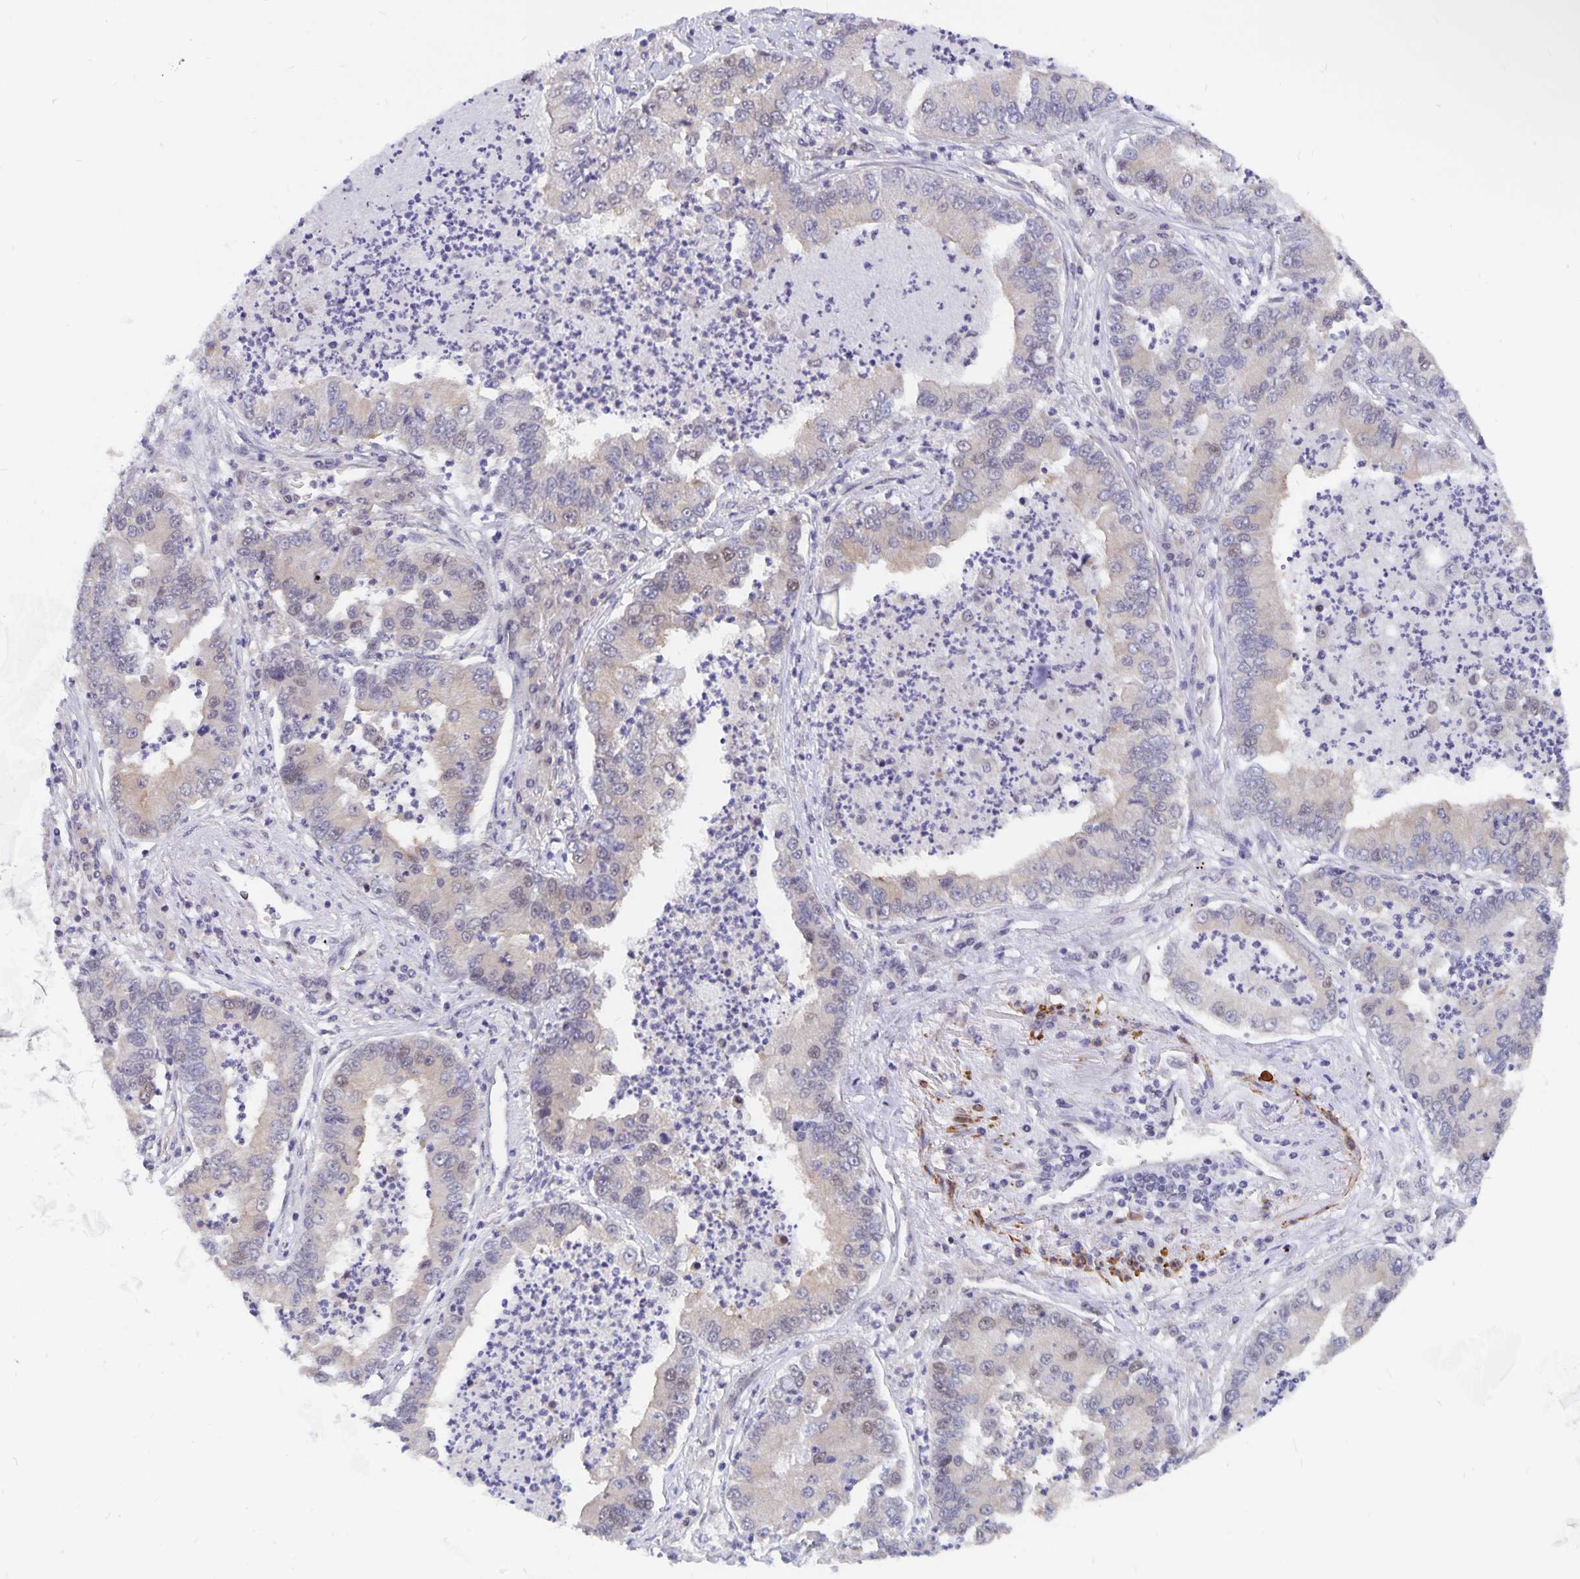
{"staining": {"intensity": "weak", "quantity": "<25%", "location": "nuclear"}, "tissue": "lung cancer", "cell_type": "Tumor cells", "image_type": "cancer", "snomed": [{"axis": "morphology", "description": "Adenocarcinoma, NOS"}, {"axis": "topography", "description": "Lung"}], "caption": "Human lung cancer (adenocarcinoma) stained for a protein using IHC shows no positivity in tumor cells.", "gene": "BAG6", "patient": {"sex": "female", "age": 57}}